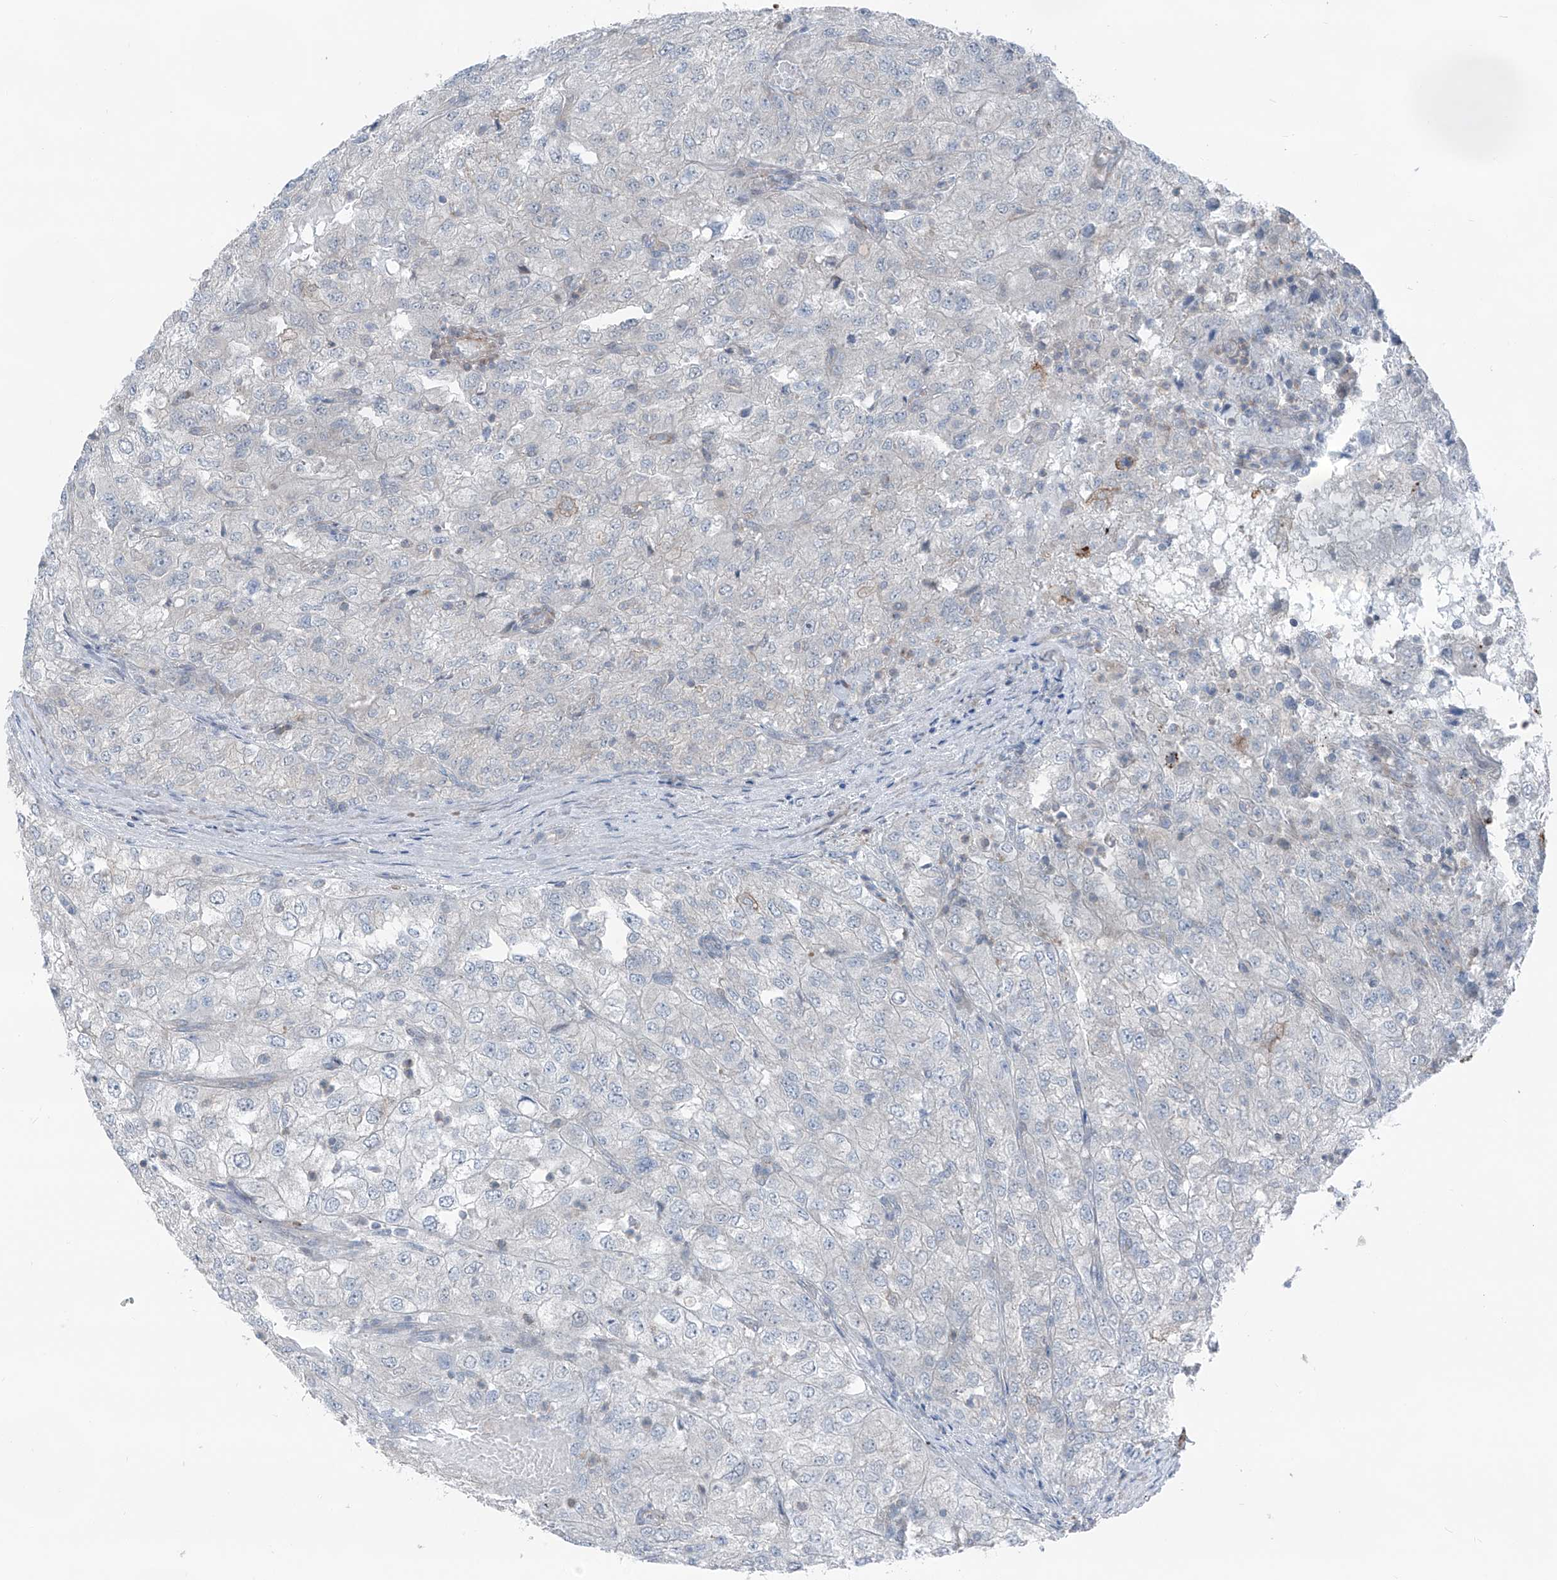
{"staining": {"intensity": "negative", "quantity": "none", "location": "none"}, "tissue": "renal cancer", "cell_type": "Tumor cells", "image_type": "cancer", "snomed": [{"axis": "morphology", "description": "Adenocarcinoma, NOS"}, {"axis": "topography", "description": "Kidney"}], "caption": "The image exhibits no staining of tumor cells in renal cancer (adenocarcinoma).", "gene": "HSPB11", "patient": {"sex": "female", "age": 54}}